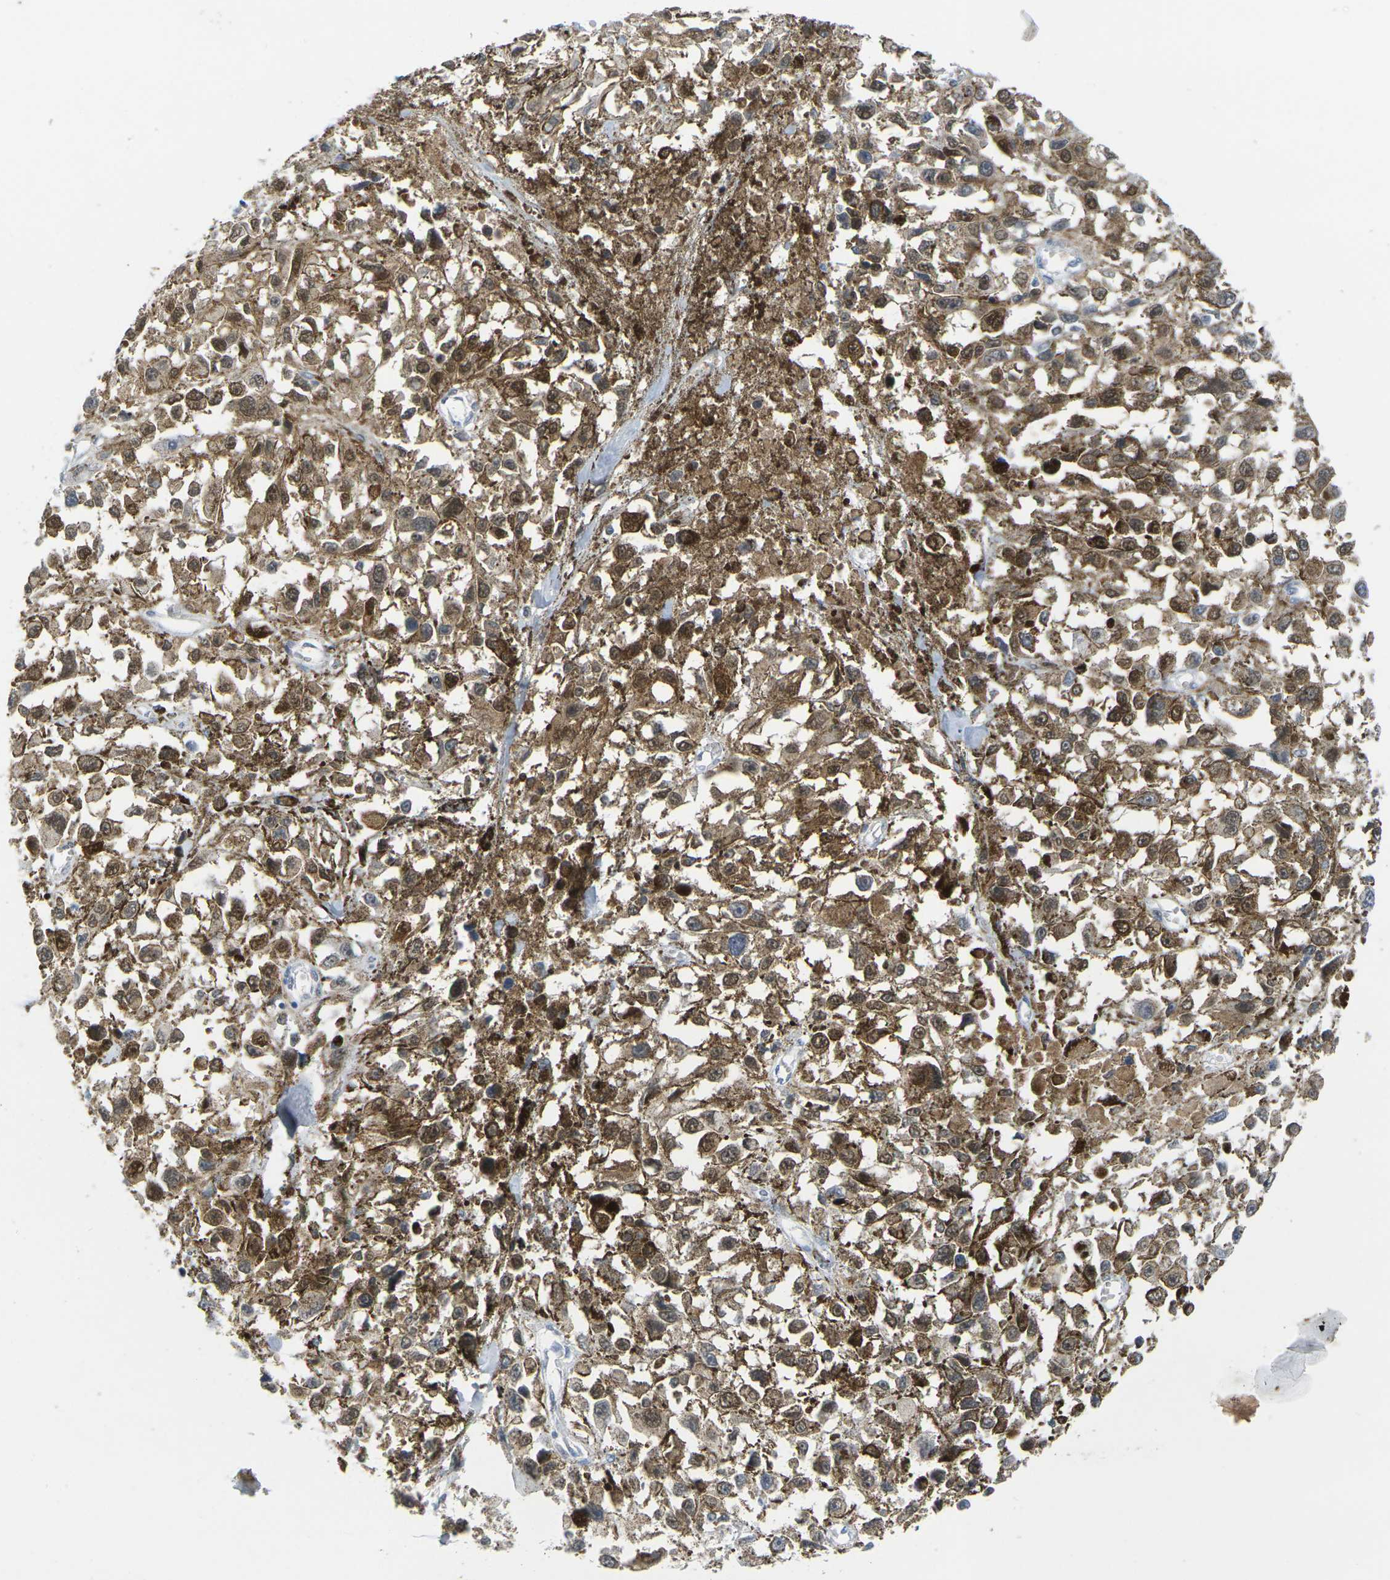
{"staining": {"intensity": "moderate", "quantity": ">75%", "location": "cytoplasmic/membranous,nuclear"}, "tissue": "melanoma", "cell_type": "Tumor cells", "image_type": "cancer", "snomed": [{"axis": "morphology", "description": "Malignant melanoma, Metastatic site"}, {"axis": "topography", "description": "Lymph node"}], "caption": "Protein expression analysis of human malignant melanoma (metastatic site) reveals moderate cytoplasmic/membranous and nuclear staining in about >75% of tumor cells.", "gene": "CDK2", "patient": {"sex": "male", "age": 59}}